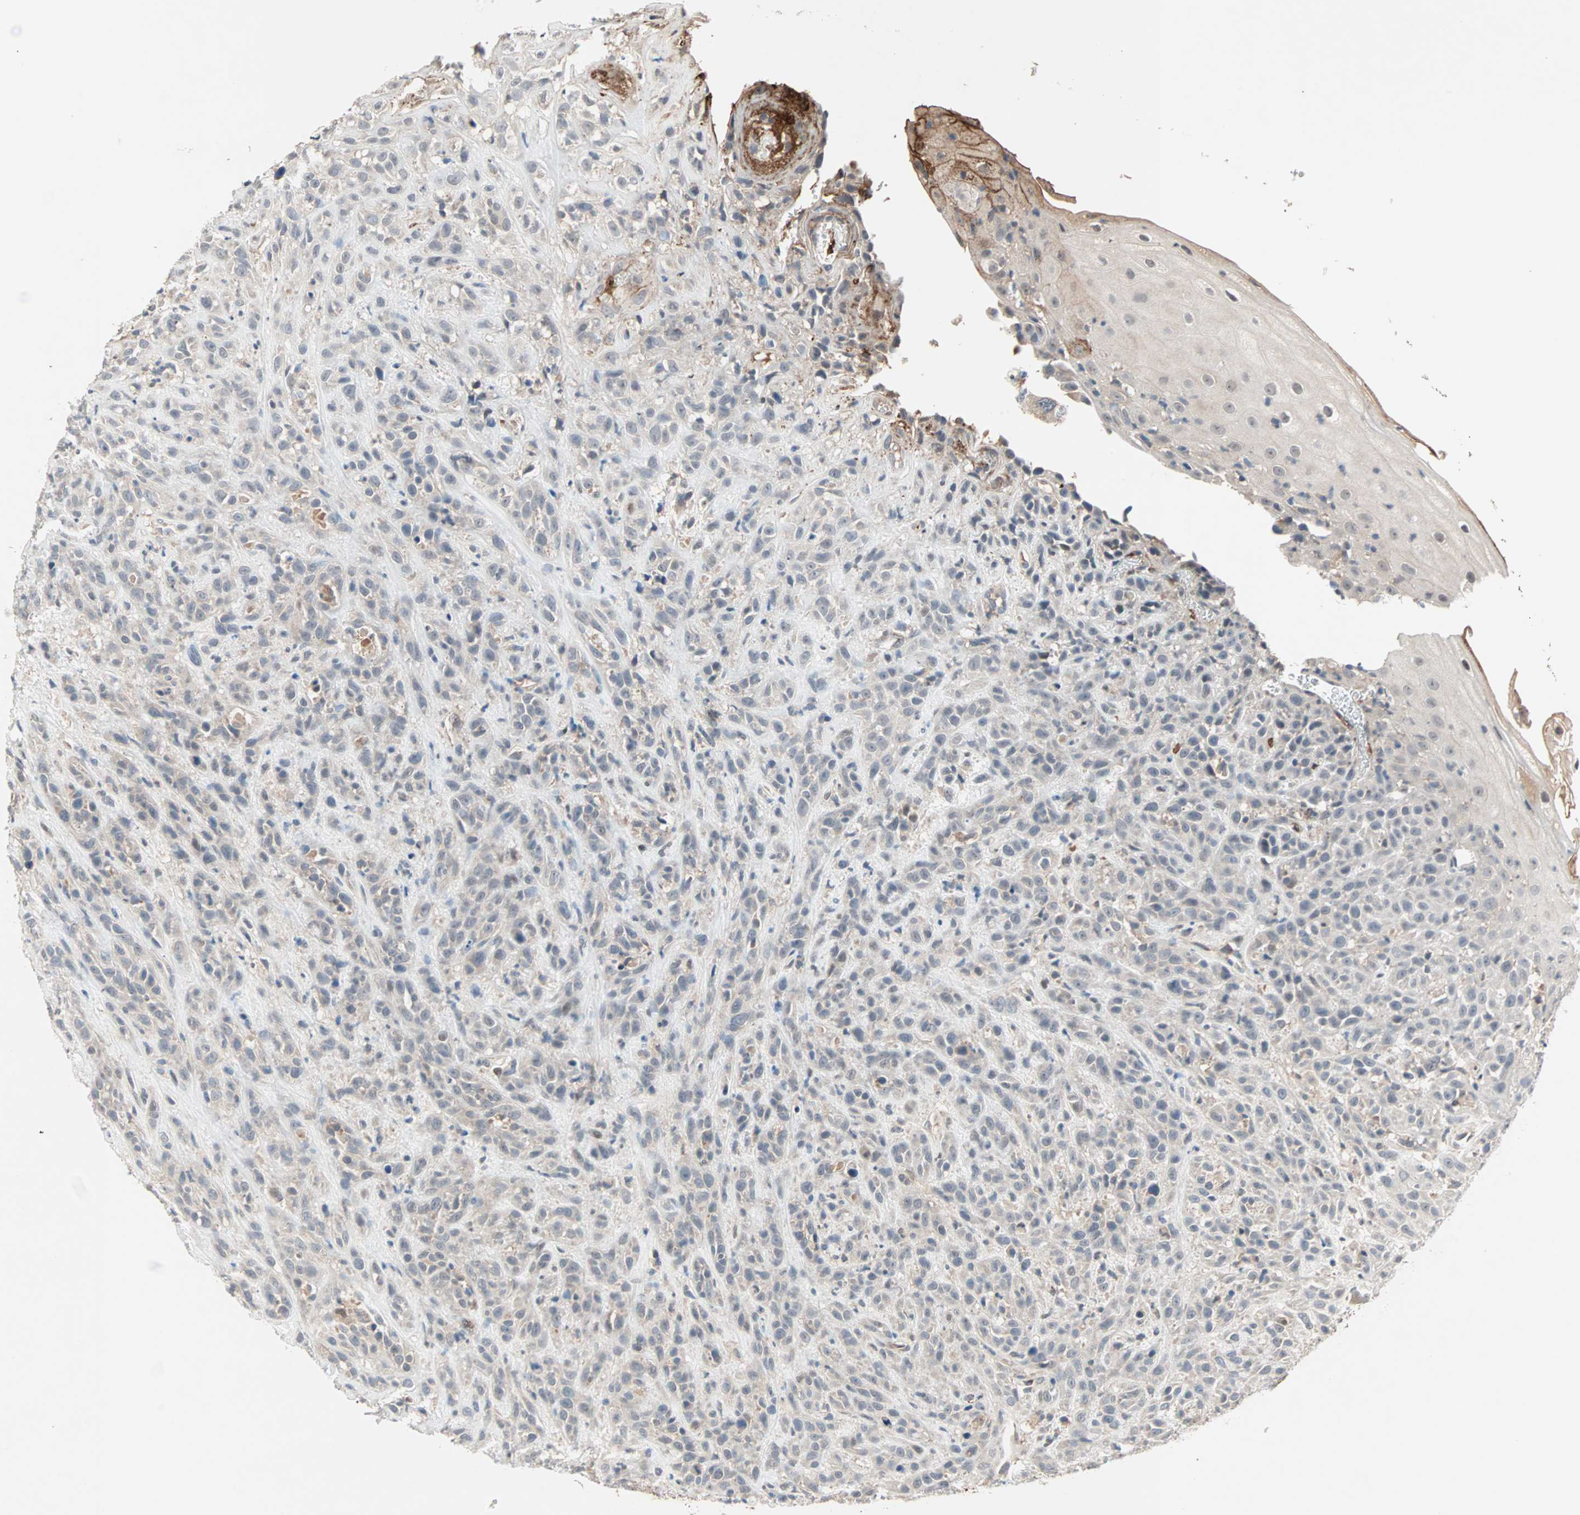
{"staining": {"intensity": "weak", "quantity": "25%-75%", "location": "cytoplasmic/membranous"}, "tissue": "head and neck cancer", "cell_type": "Tumor cells", "image_type": "cancer", "snomed": [{"axis": "morphology", "description": "Normal tissue, NOS"}, {"axis": "morphology", "description": "Squamous cell carcinoma, NOS"}, {"axis": "topography", "description": "Cartilage tissue"}, {"axis": "topography", "description": "Head-Neck"}], "caption": "This photomicrograph reveals immunohistochemistry (IHC) staining of head and neck cancer (squamous cell carcinoma), with low weak cytoplasmic/membranous staining in about 25%-75% of tumor cells.", "gene": "PROS1", "patient": {"sex": "male", "age": 62}}